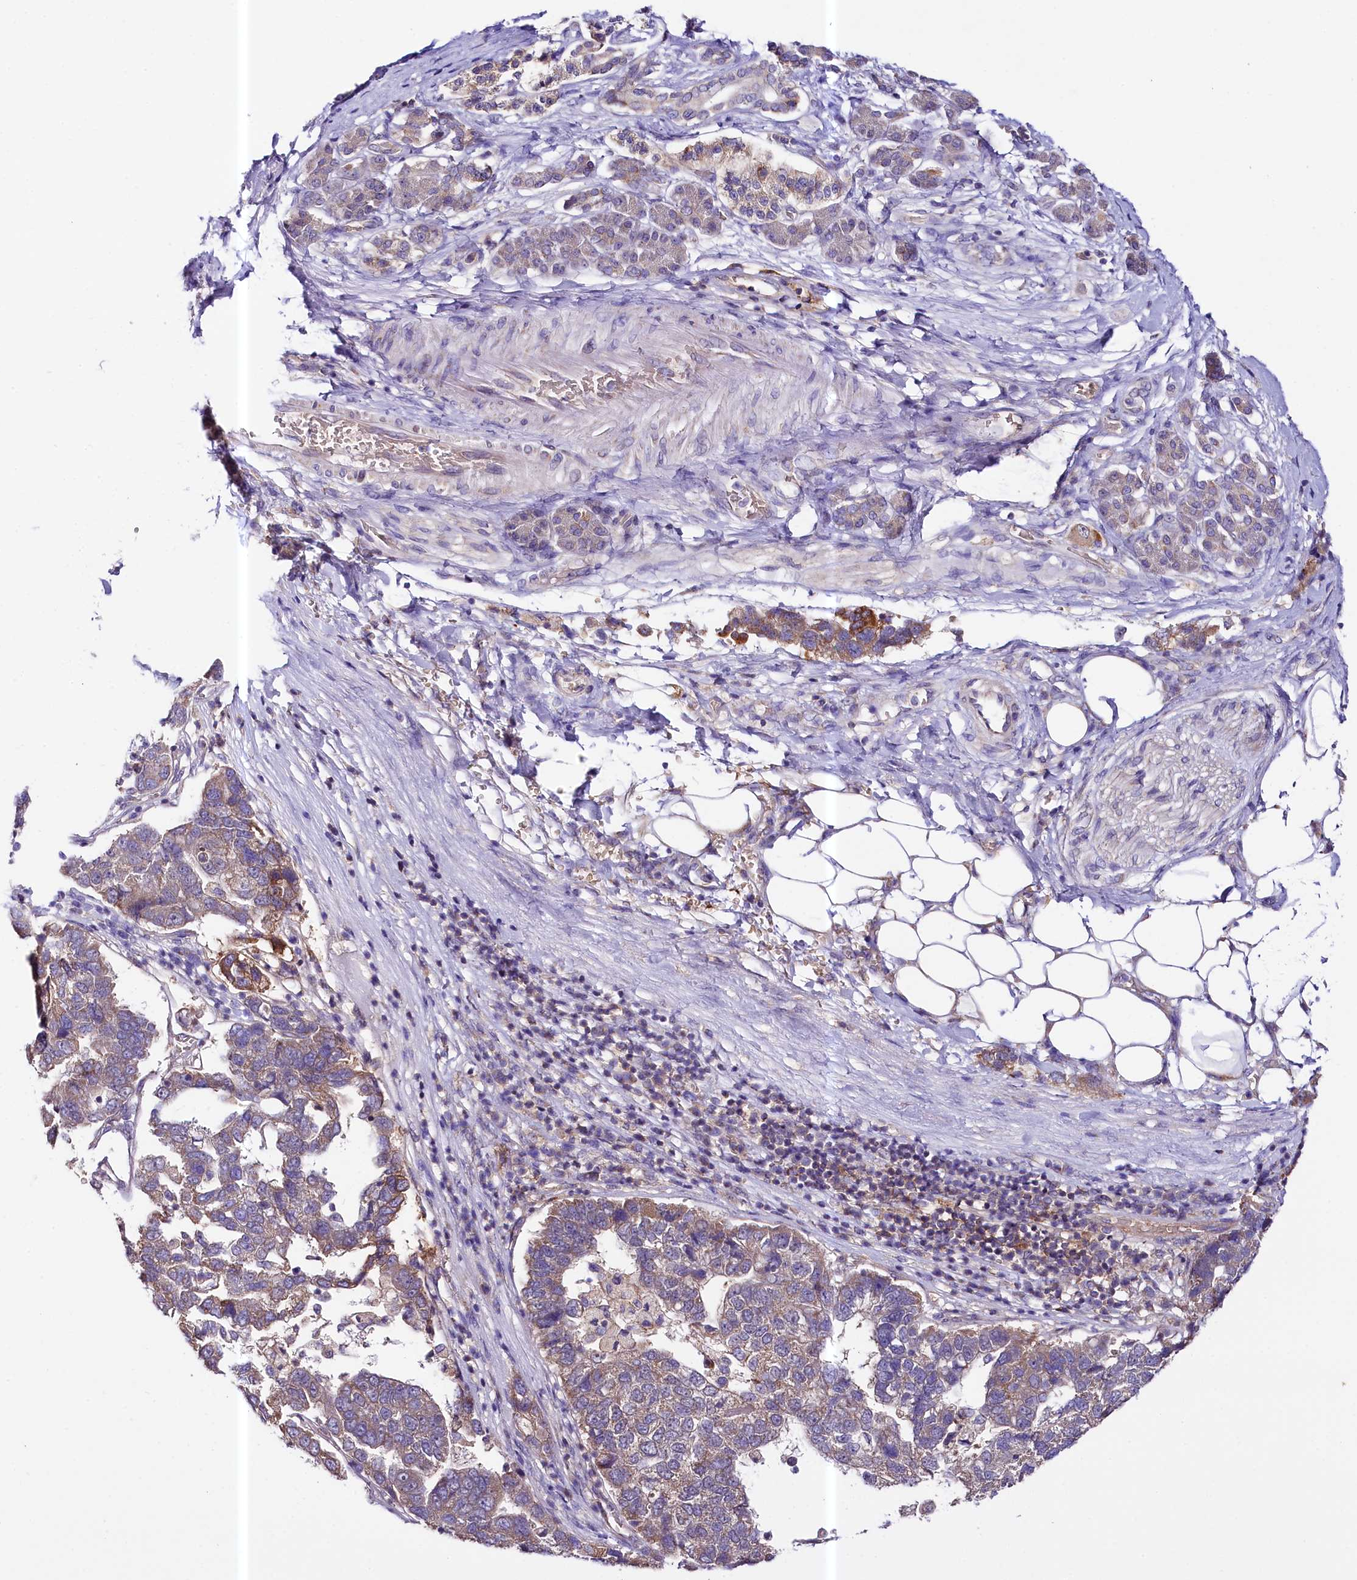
{"staining": {"intensity": "moderate", "quantity": "25%-75%", "location": "cytoplasmic/membranous"}, "tissue": "pancreatic cancer", "cell_type": "Tumor cells", "image_type": "cancer", "snomed": [{"axis": "morphology", "description": "Adenocarcinoma, NOS"}, {"axis": "topography", "description": "Pancreas"}], "caption": "Protein expression analysis of human adenocarcinoma (pancreatic) reveals moderate cytoplasmic/membranous expression in approximately 25%-75% of tumor cells.", "gene": "CEP295", "patient": {"sex": "female", "age": 61}}